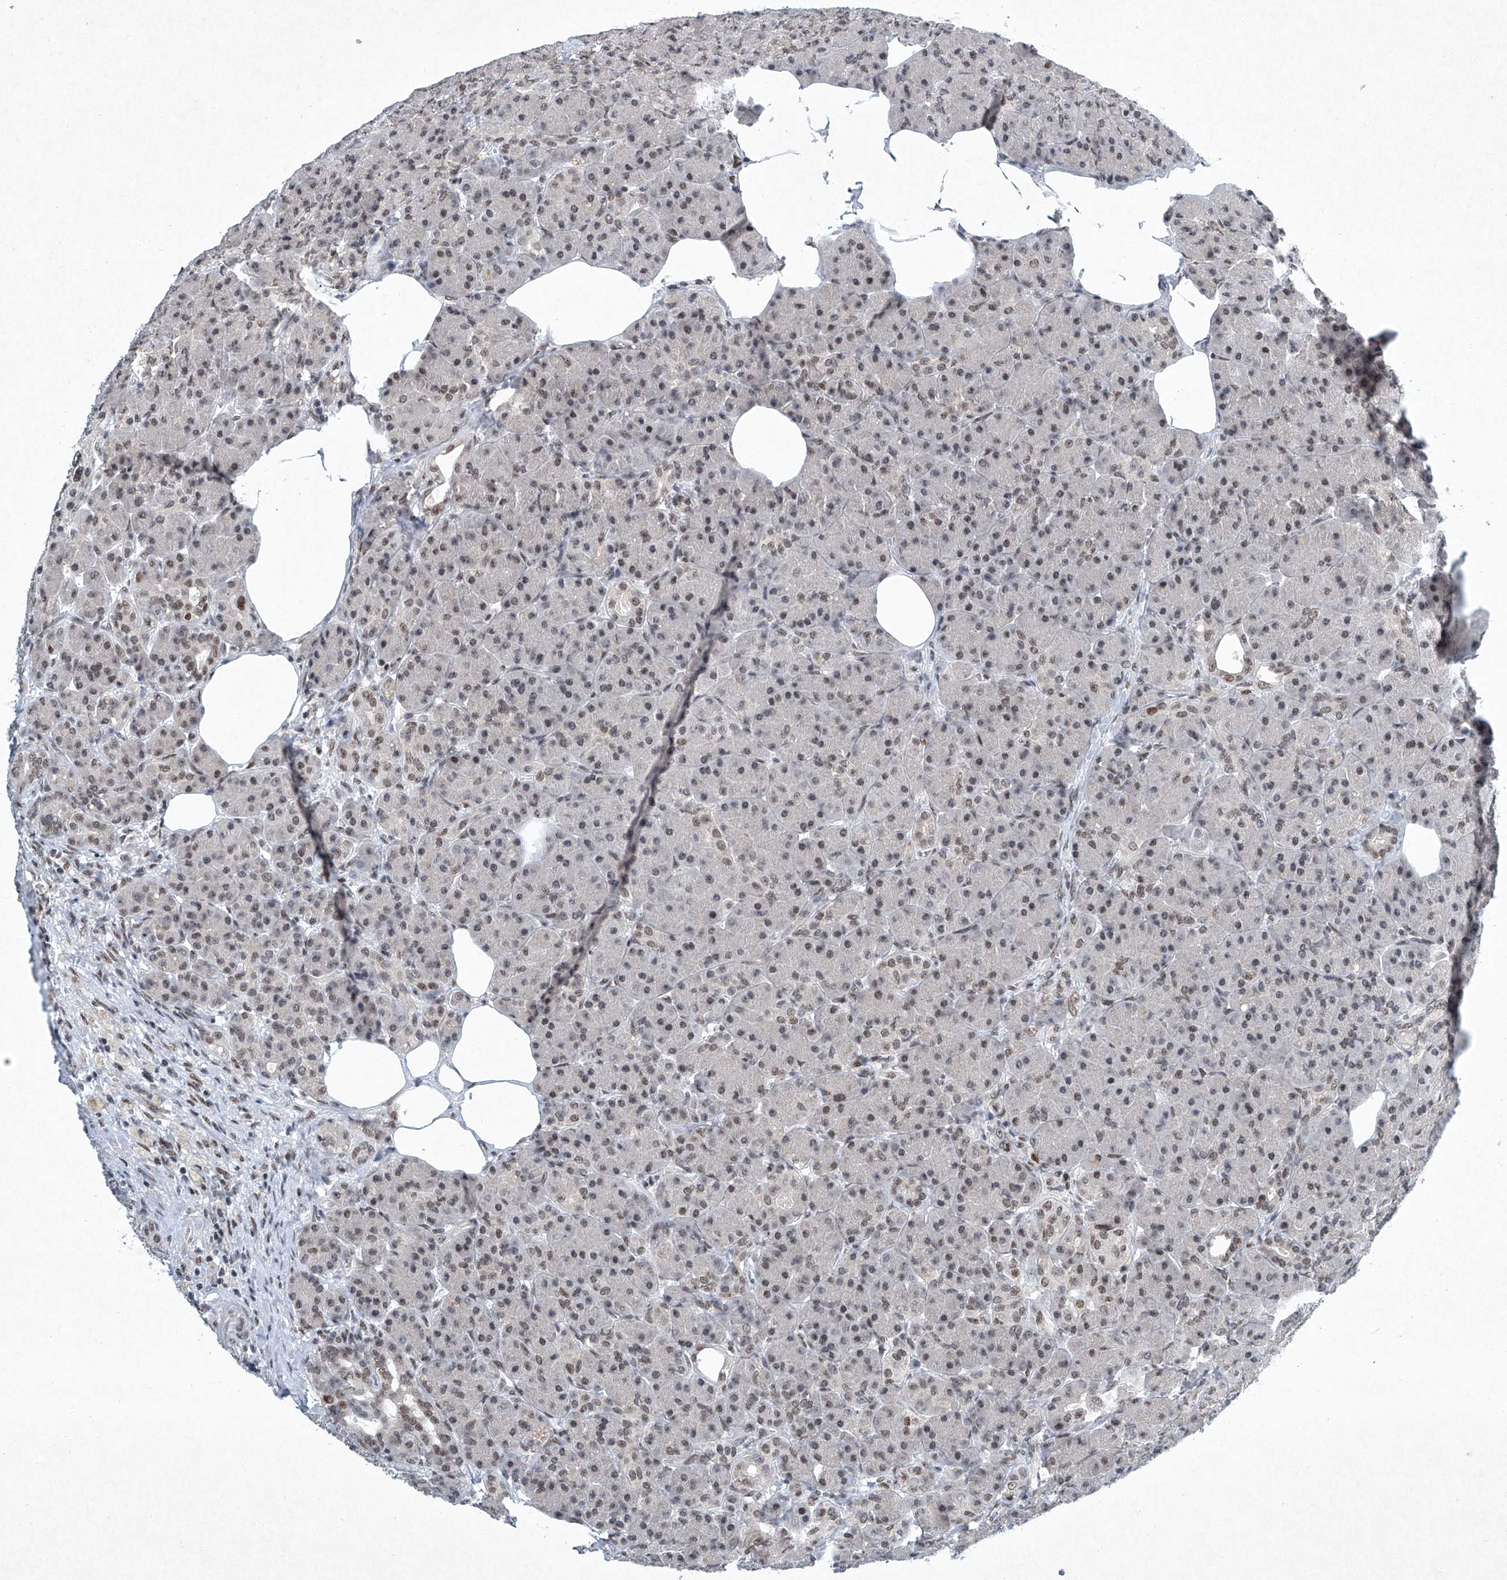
{"staining": {"intensity": "weak", "quantity": ">75%", "location": "nuclear"}, "tissue": "pancreas", "cell_type": "Exocrine glandular cells", "image_type": "normal", "snomed": [{"axis": "morphology", "description": "Normal tissue, NOS"}, {"axis": "topography", "description": "Pancreas"}], "caption": "Immunohistochemical staining of benign human pancreas exhibits >75% levels of weak nuclear protein staining in about >75% of exocrine glandular cells.", "gene": "TFDP1", "patient": {"sex": "male", "age": 63}}